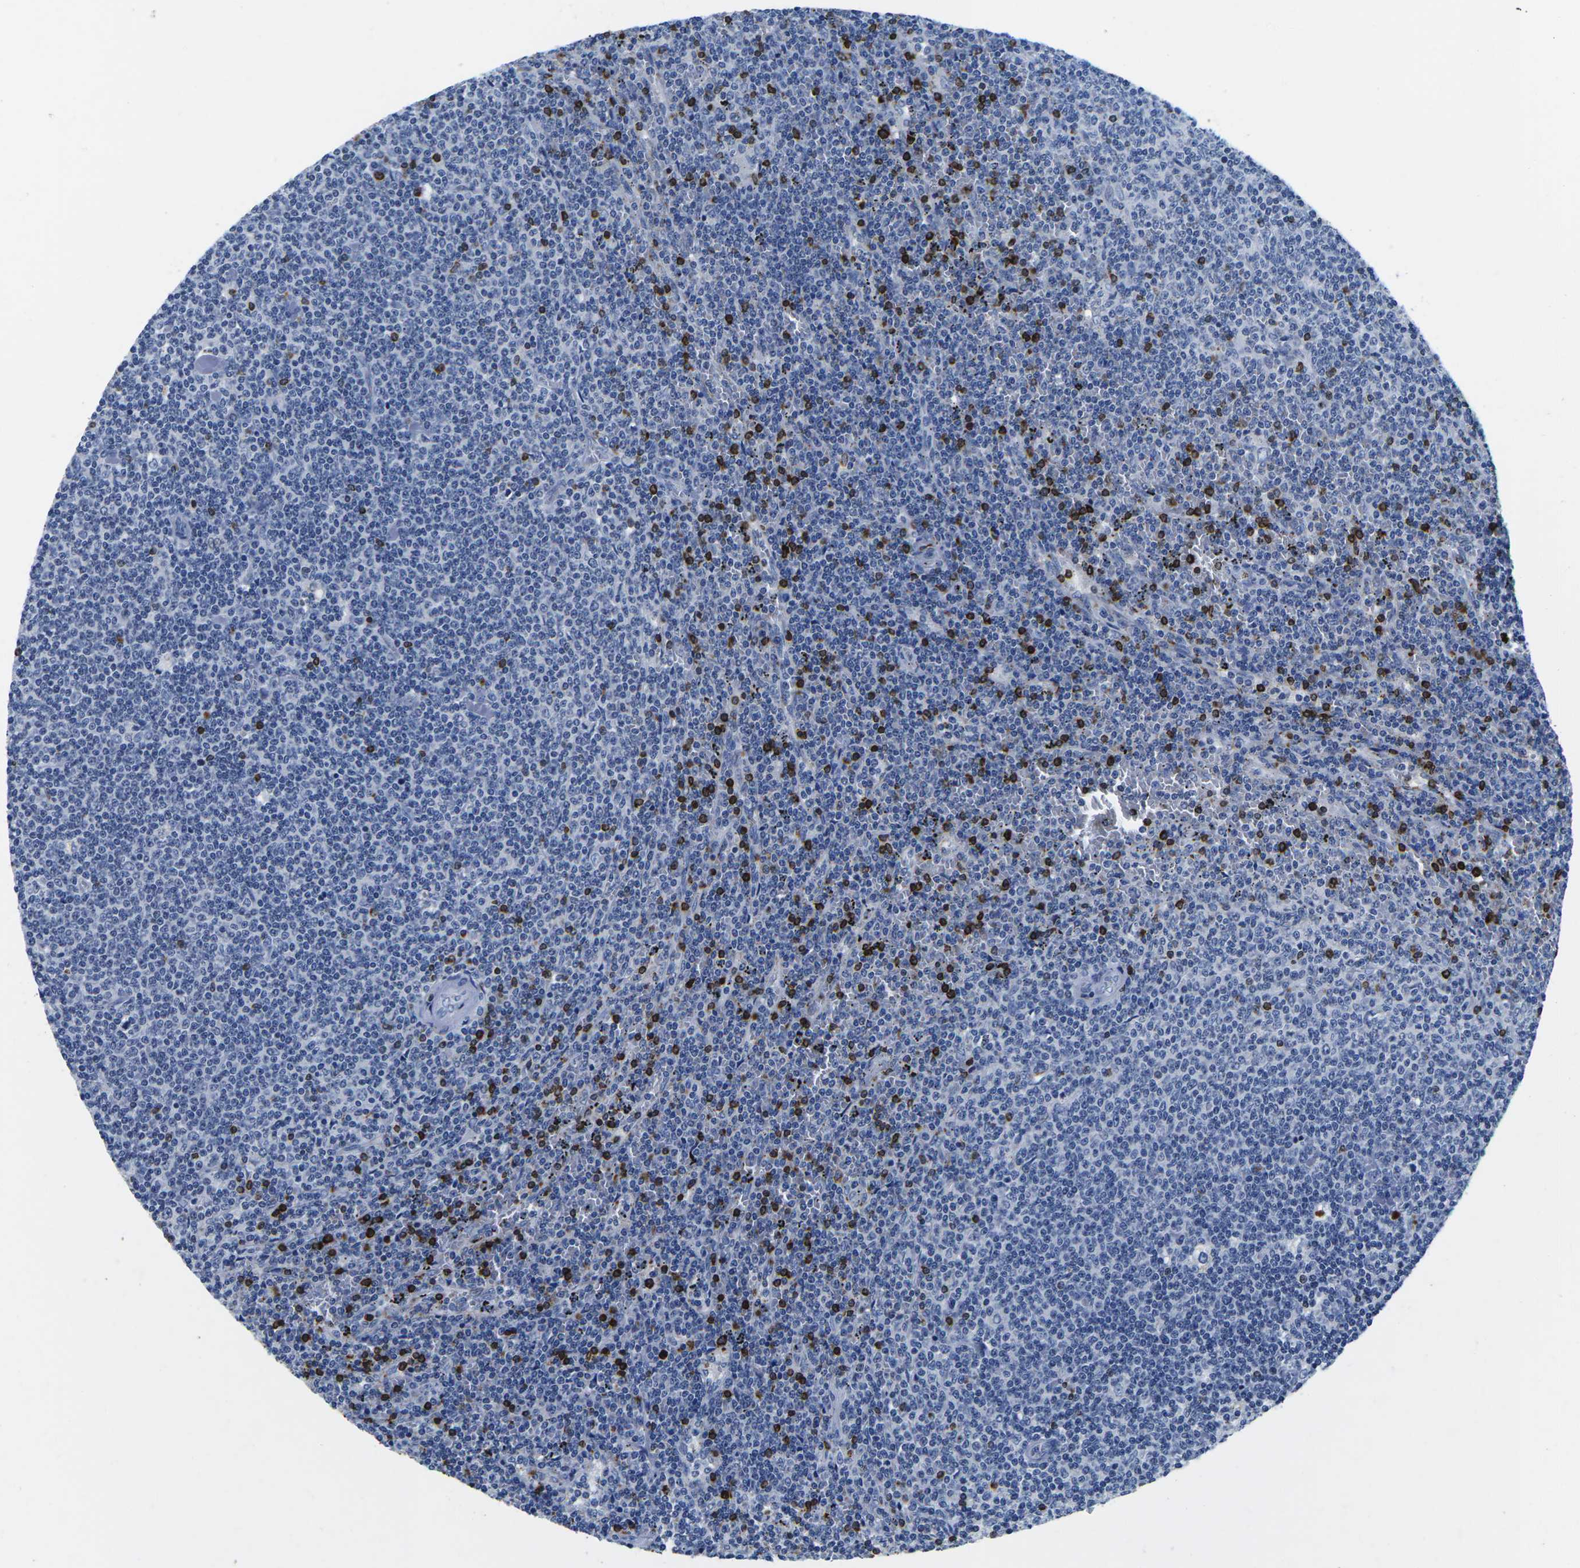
{"staining": {"intensity": "negative", "quantity": "none", "location": "none"}, "tissue": "lymphoma", "cell_type": "Tumor cells", "image_type": "cancer", "snomed": [{"axis": "morphology", "description": "Malignant lymphoma, non-Hodgkin's type, Low grade"}, {"axis": "topography", "description": "Spleen"}], "caption": "A micrograph of human lymphoma is negative for staining in tumor cells.", "gene": "CTSW", "patient": {"sex": "female", "age": 50}}